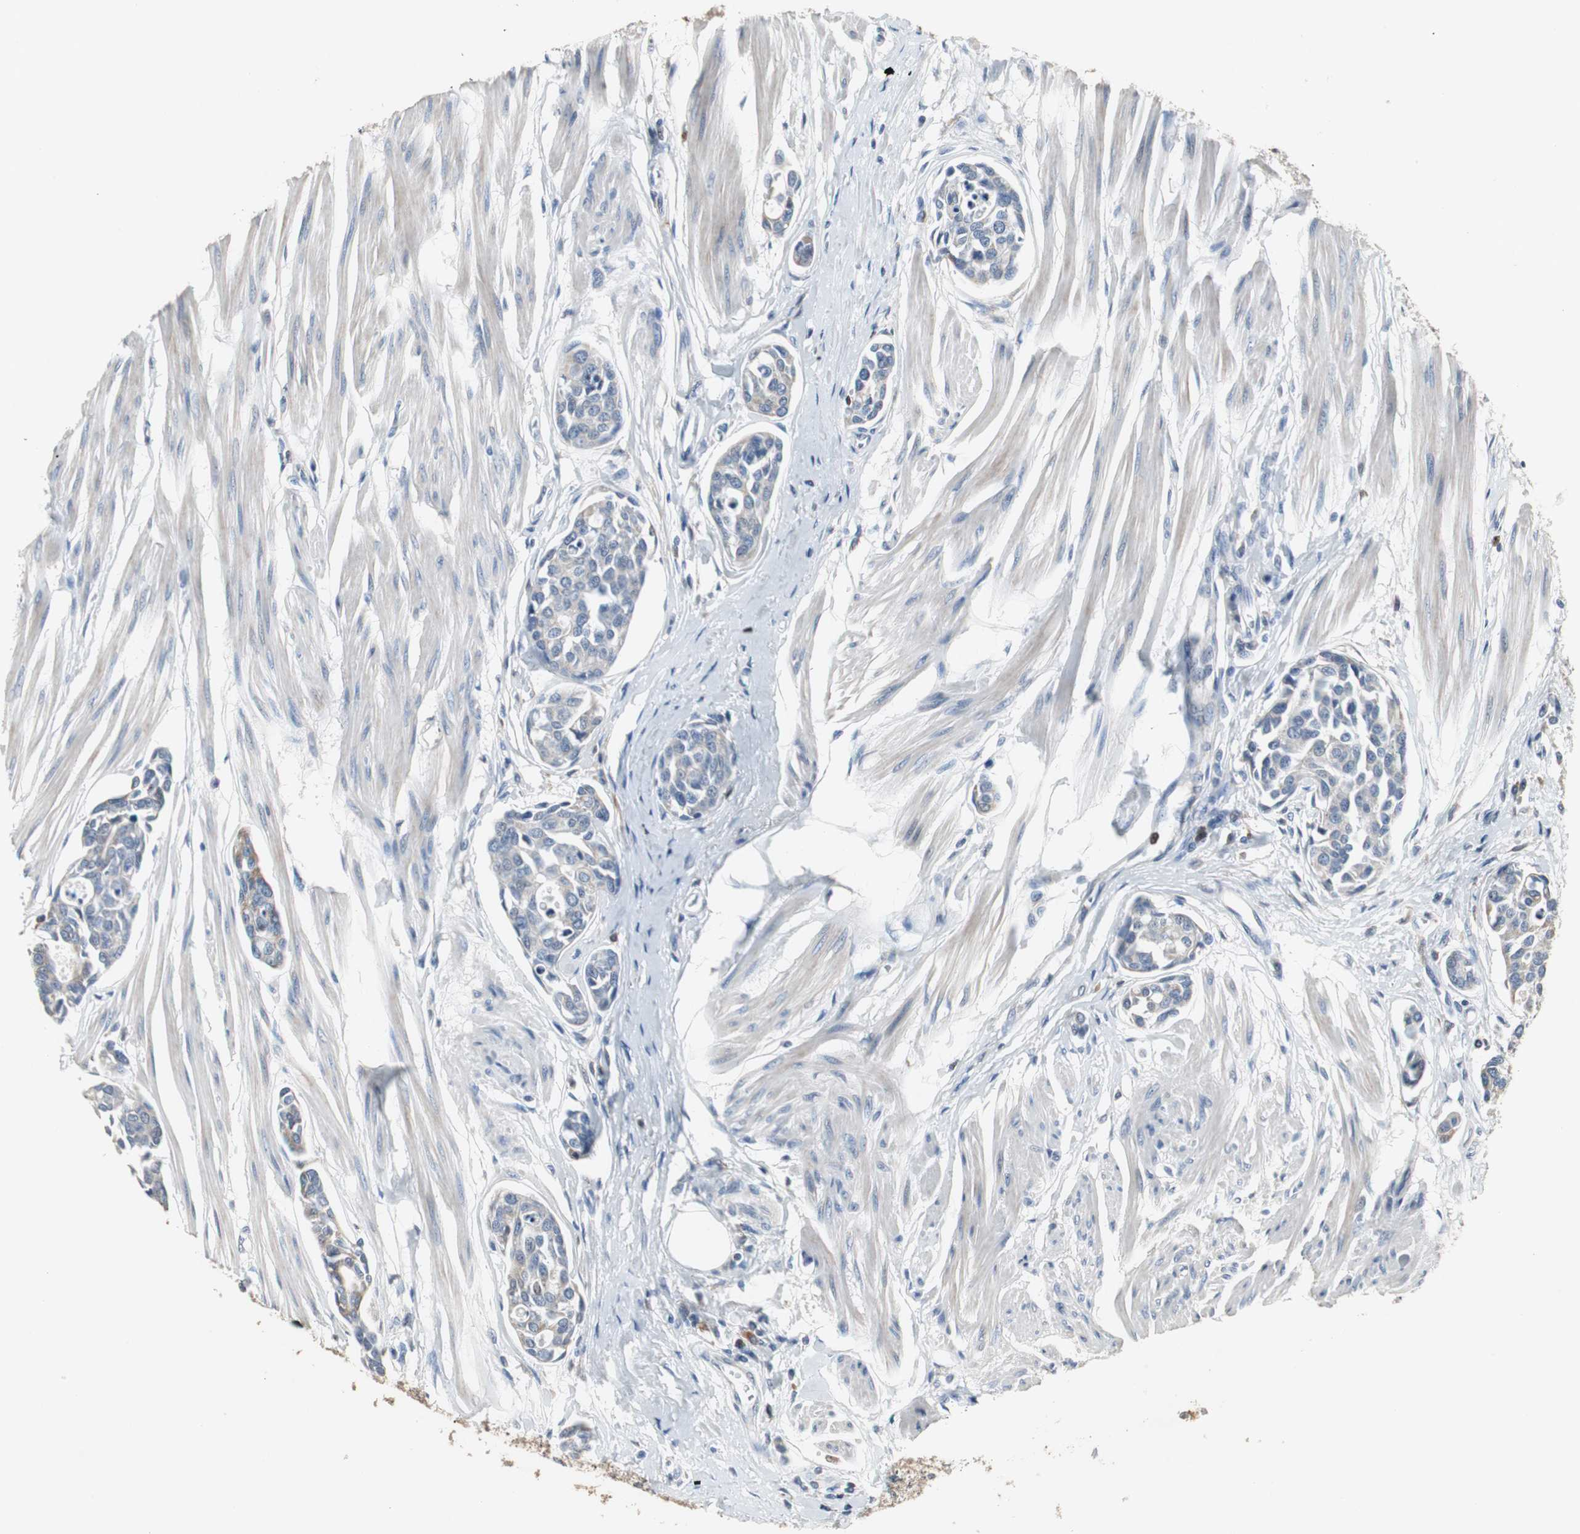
{"staining": {"intensity": "negative", "quantity": "none", "location": "none"}, "tissue": "urothelial cancer", "cell_type": "Tumor cells", "image_type": "cancer", "snomed": [{"axis": "morphology", "description": "Urothelial carcinoma, High grade"}, {"axis": "topography", "description": "Urinary bladder"}], "caption": "Human urothelial cancer stained for a protein using IHC exhibits no expression in tumor cells.", "gene": "NCF2", "patient": {"sex": "male", "age": 78}}